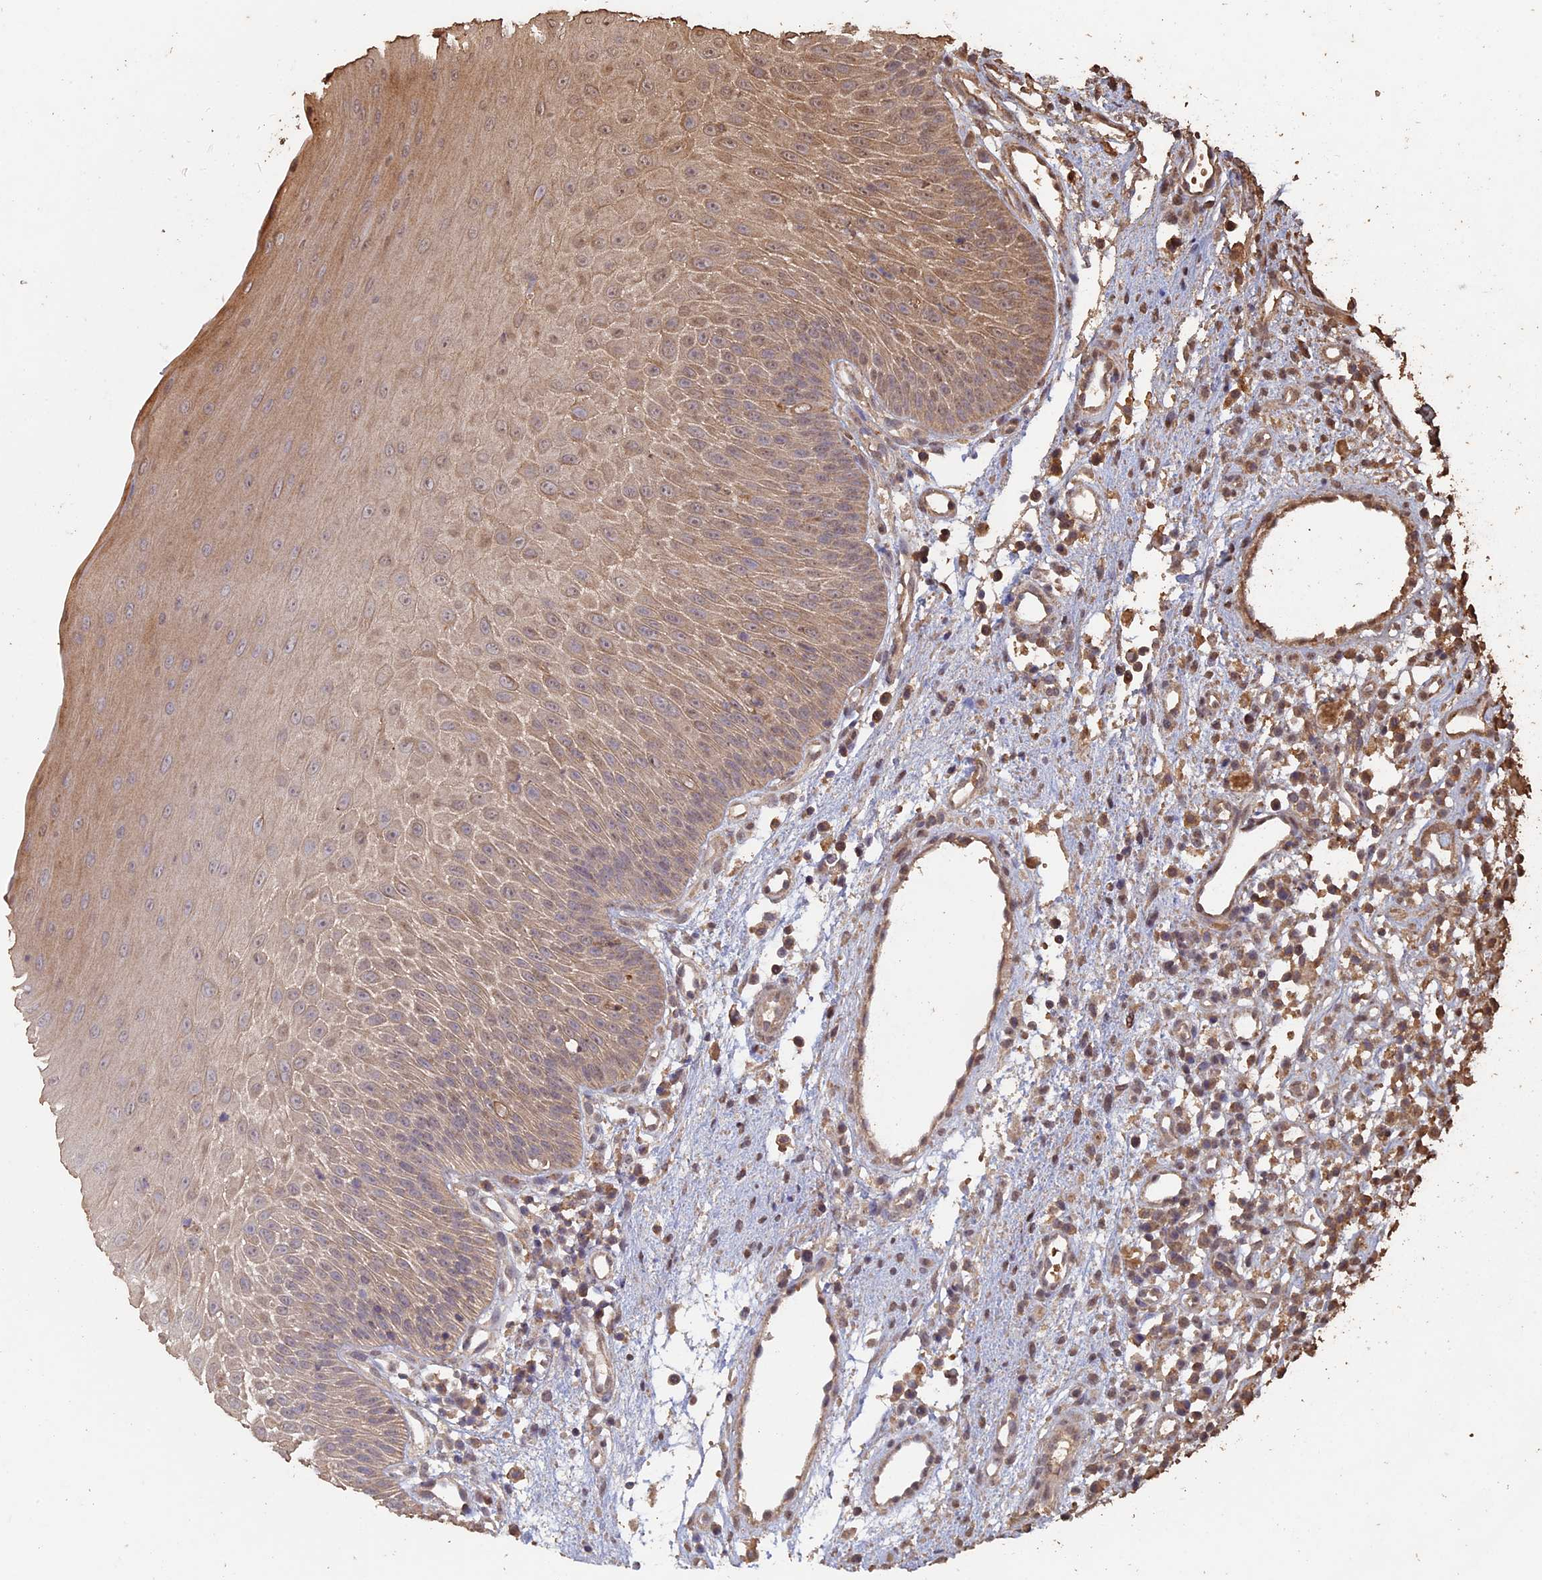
{"staining": {"intensity": "moderate", "quantity": ">75%", "location": "cytoplasmic/membranous"}, "tissue": "oral mucosa", "cell_type": "Squamous epithelial cells", "image_type": "normal", "snomed": [{"axis": "morphology", "description": "Normal tissue, NOS"}, {"axis": "topography", "description": "Oral tissue"}], "caption": "A medium amount of moderate cytoplasmic/membranous positivity is seen in about >75% of squamous epithelial cells in unremarkable oral mucosa. The staining is performed using DAB (3,3'-diaminobenzidine) brown chromogen to label protein expression. The nuclei are counter-stained blue using hematoxylin.", "gene": "HUNK", "patient": {"sex": "female", "age": 13}}